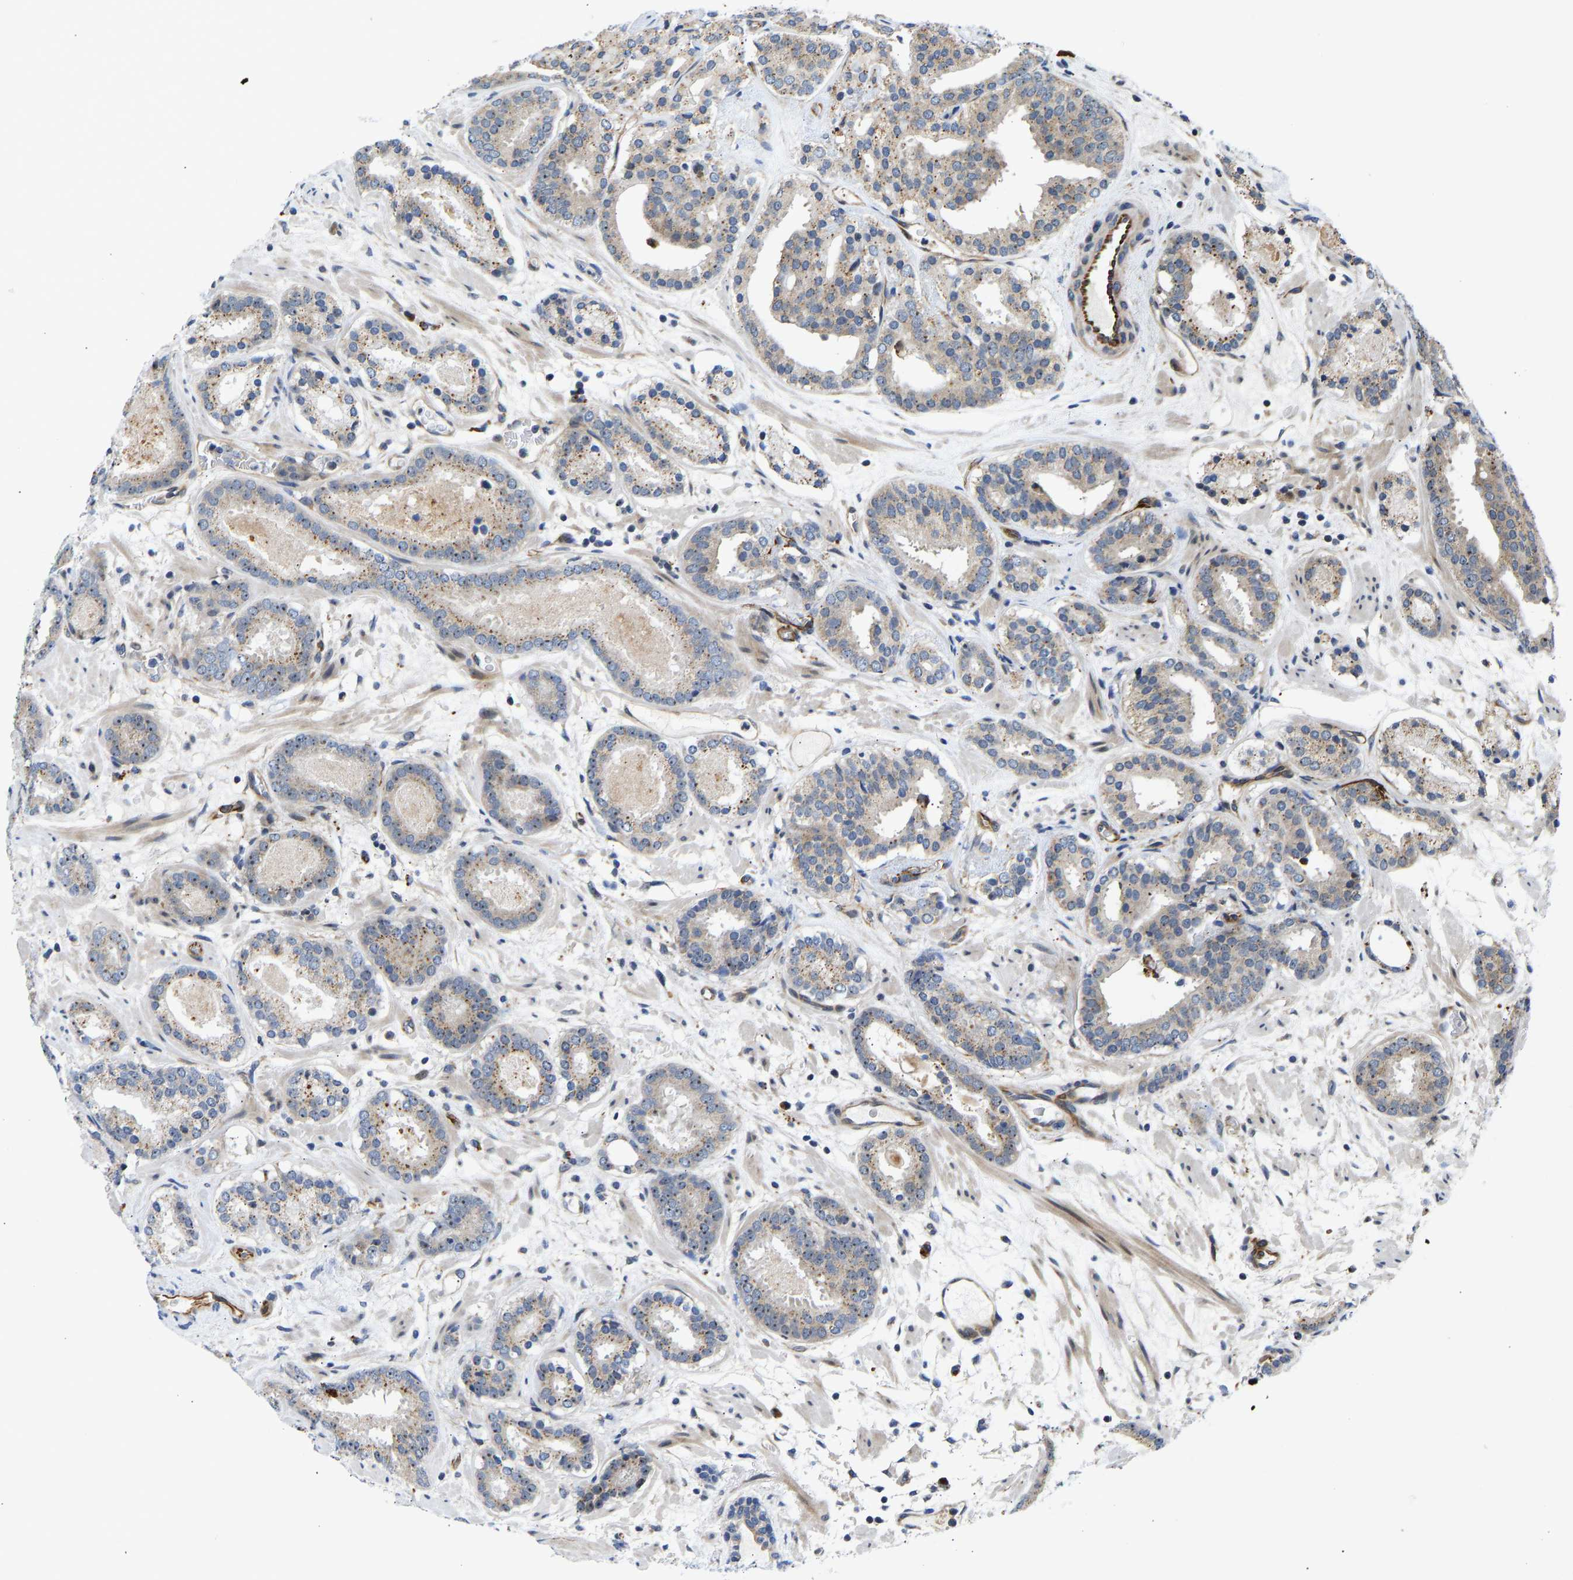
{"staining": {"intensity": "weak", "quantity": "25%-75%", "location": "cytoplasmic/membranous,nuclear"}, "tissue": "prostate cancer", "cell_type": "Tumor cells", "image_type": "cancer", "snomed": [{"axis": "morphology", "description": "Adenocarcinoma, Low grade"}, {"axis": "topography", "description": "Prostate"}], "caption": "The photomicrograph shows a brown stain indicating the presence of a protein in the cytoplasmic/membranous and nuclear of tumor cells in adenocarcinoma (low-grade) (prostate).", "gene": "RESF1", "patient": {"sex": "male", "age": 69}}